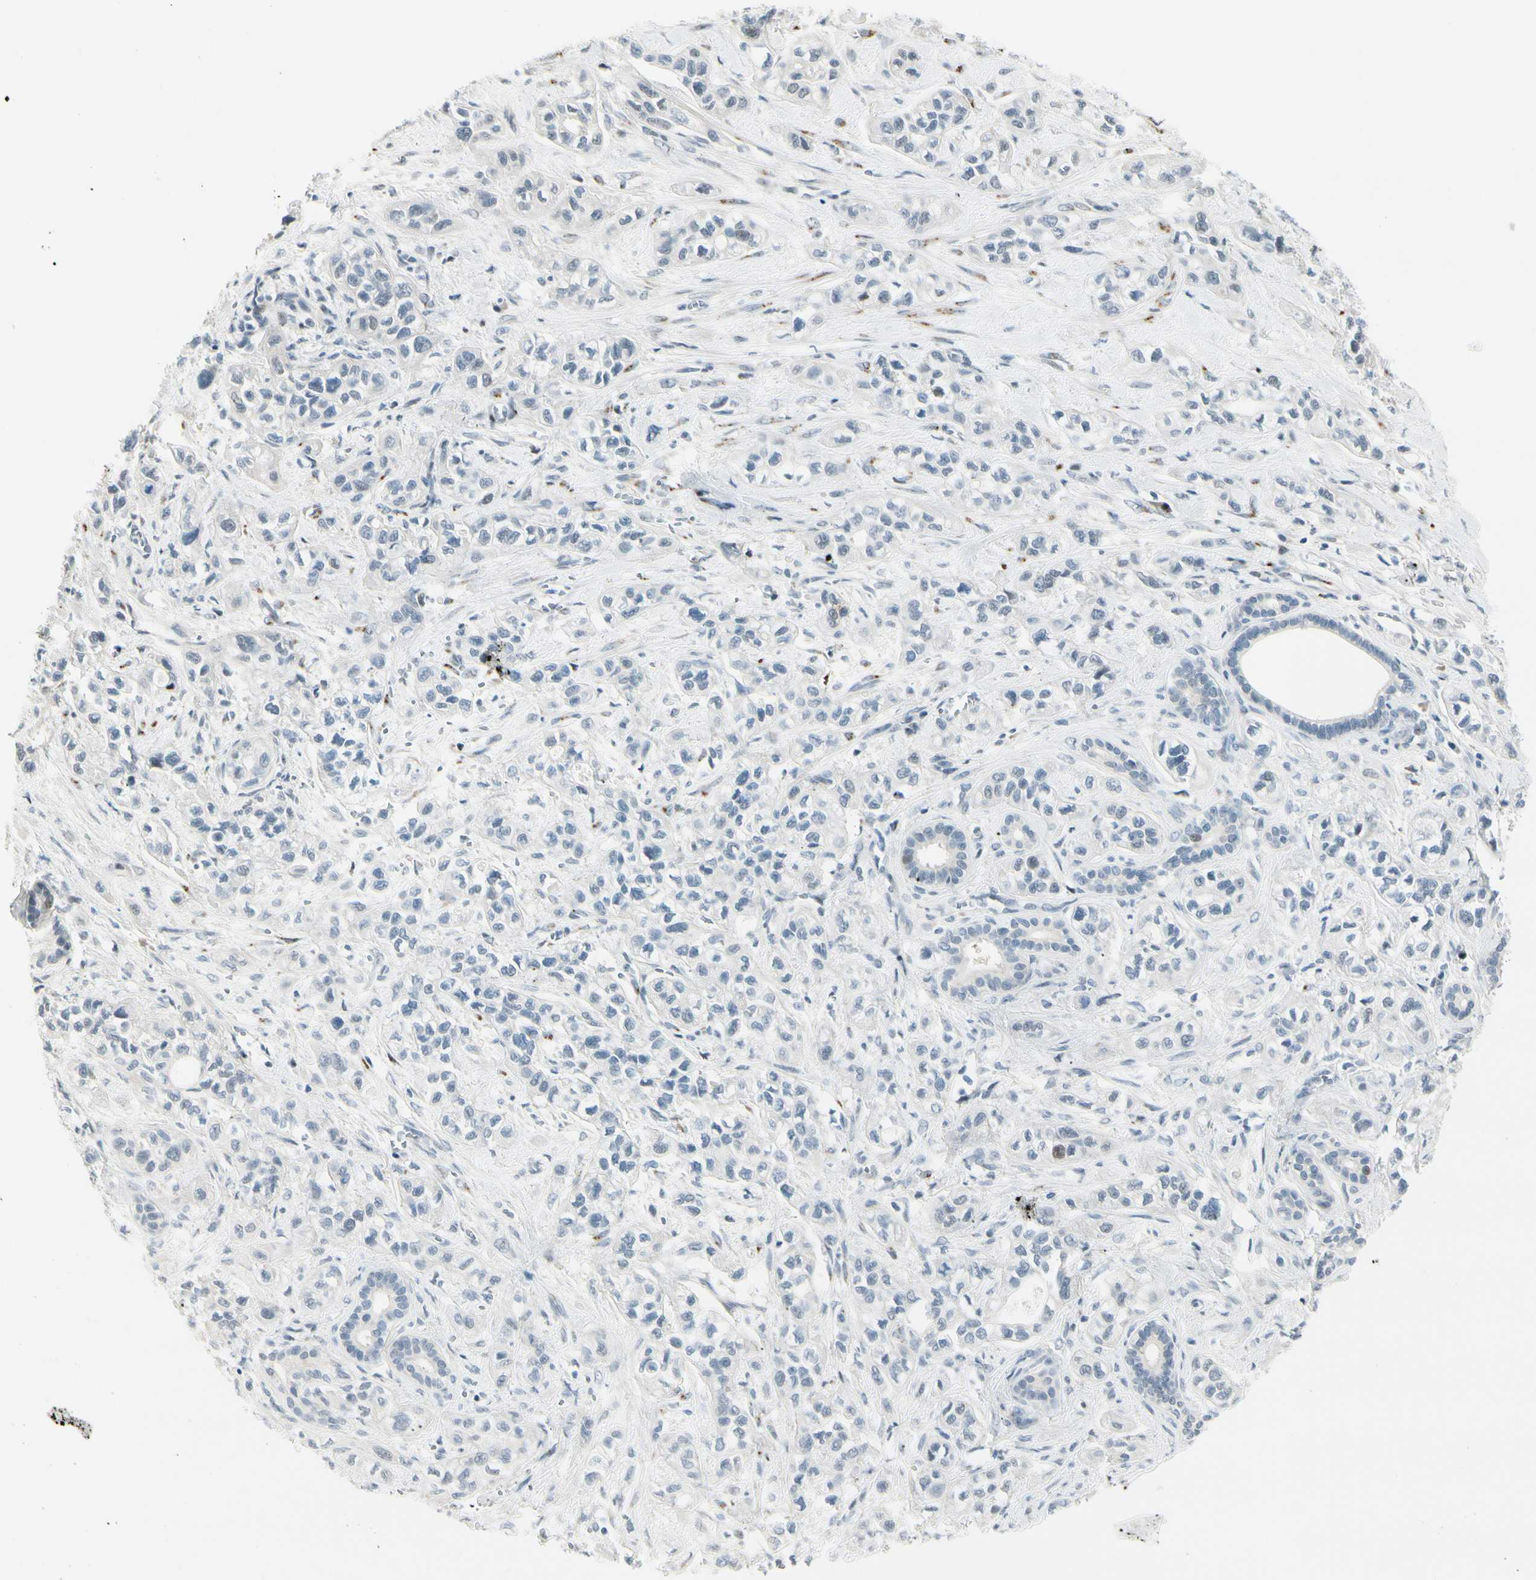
{"staining": {"intensity": "negative", "quantity": "none", "location": "none"}, "tissue": "pancreatic cancer", "cell_type": "Tumor cells", "image_type": "cancer", "snomed": [{"axis": "morphology", "description": "Adenocarcinoma, NOS"}, {"axis": "topography", "description": "Pancreas"}], "caption": "High power microscopy micrograph of an IHC histopathology image of pancreatic cancer, revealing no significant staining in tumor cells.", "gene": "B4GALNT1", "patient": {"sex": "male", "age": 74}}